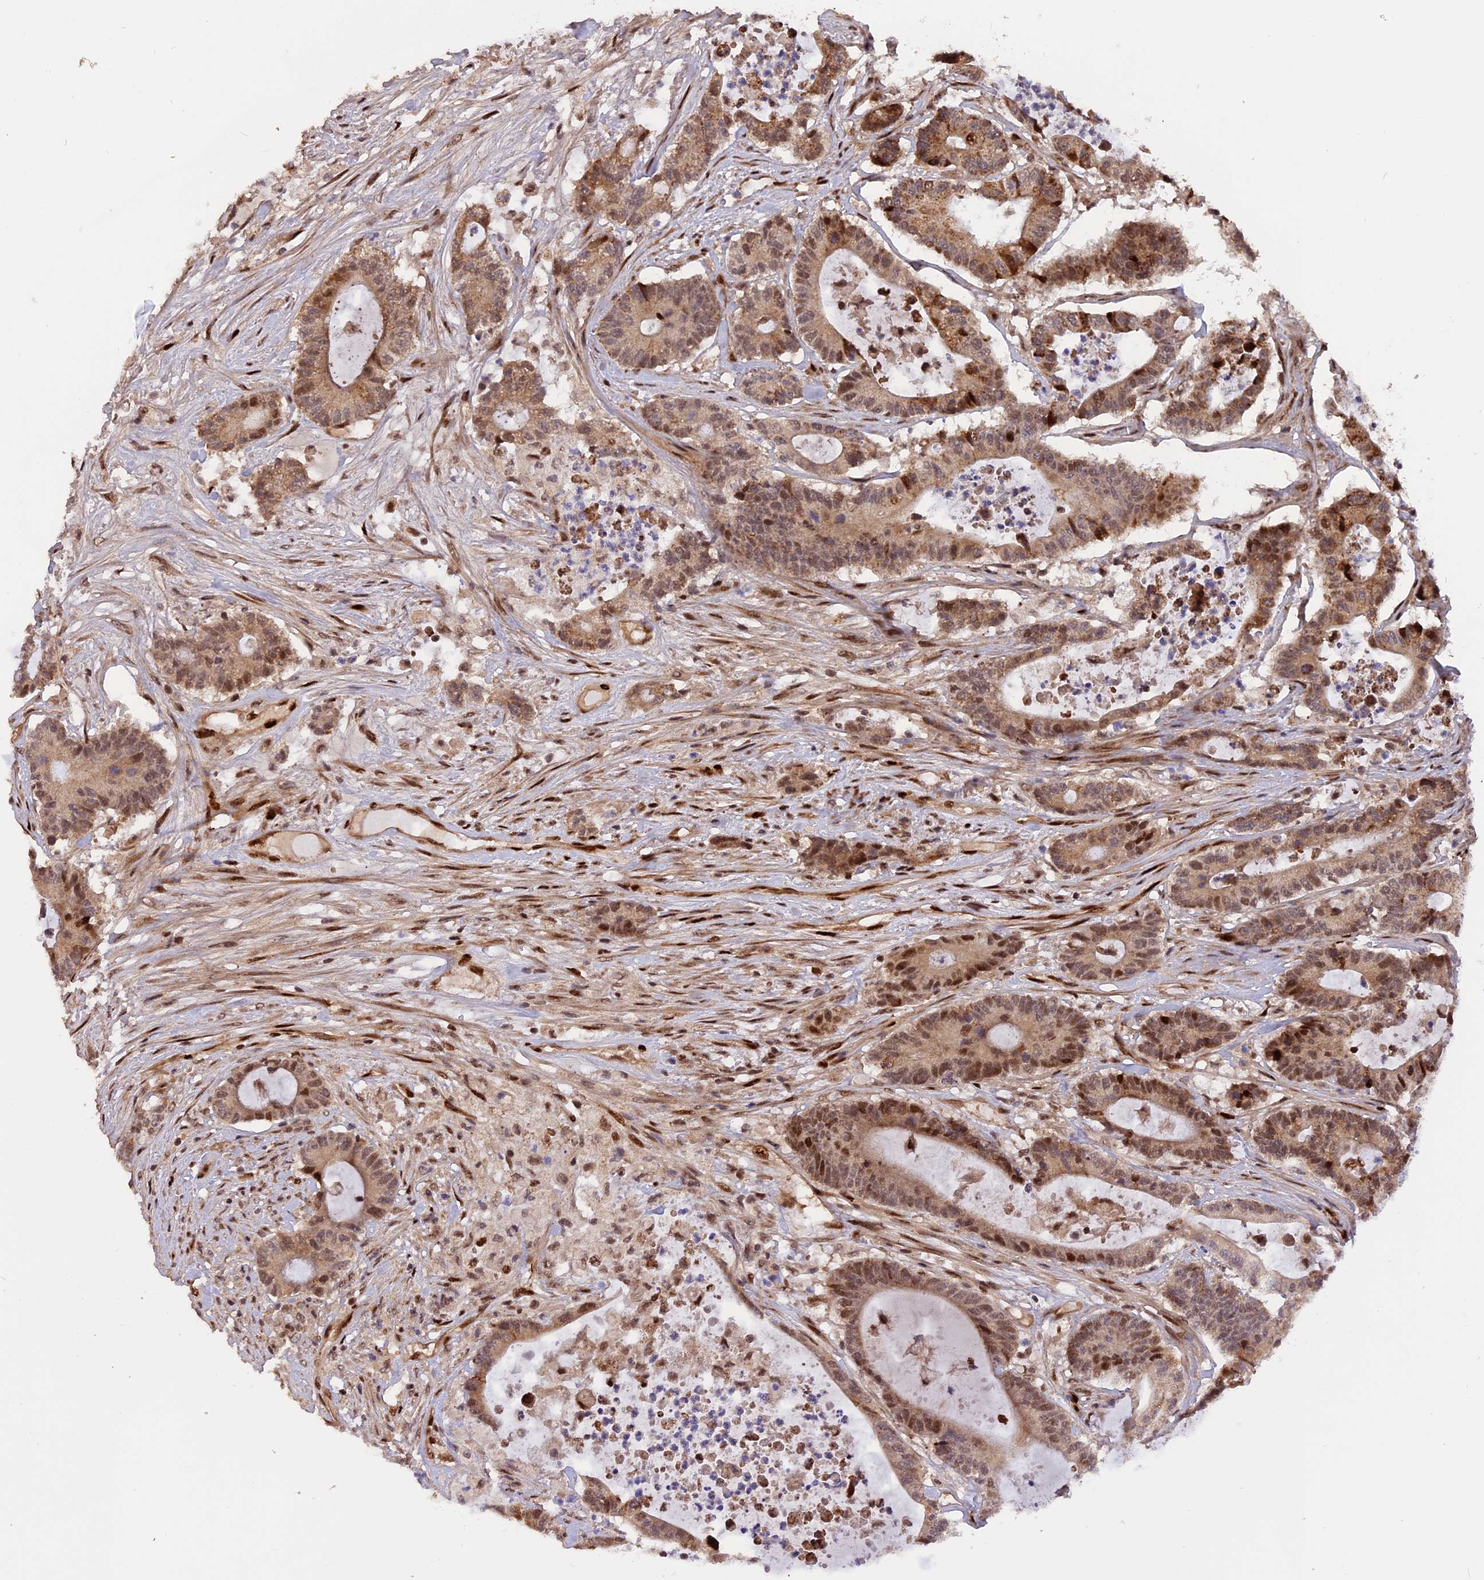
{"staining": {"intensity": "moderate", "quantity": ">75%", "location": "cytoplasmic/membranous,nuclear"}, "tissue": "colorectal cancer", "cell_type": "Tumor cells", "image_type": "cancer", "snomed": [{"axis": "morphology", "description": "Adenocarcinoma, NOS"}, {"axis": "topography", "description": "Colon"}], "caption": "Immunohistochemical staining of human colorectal cancer exhibits medium levels of moderate cytoplasmic/membranous and nuclear positivity in about >75% of tumor cells.", "gene": "MICALL1", "patient": {"sex": "female", "age": 84}}